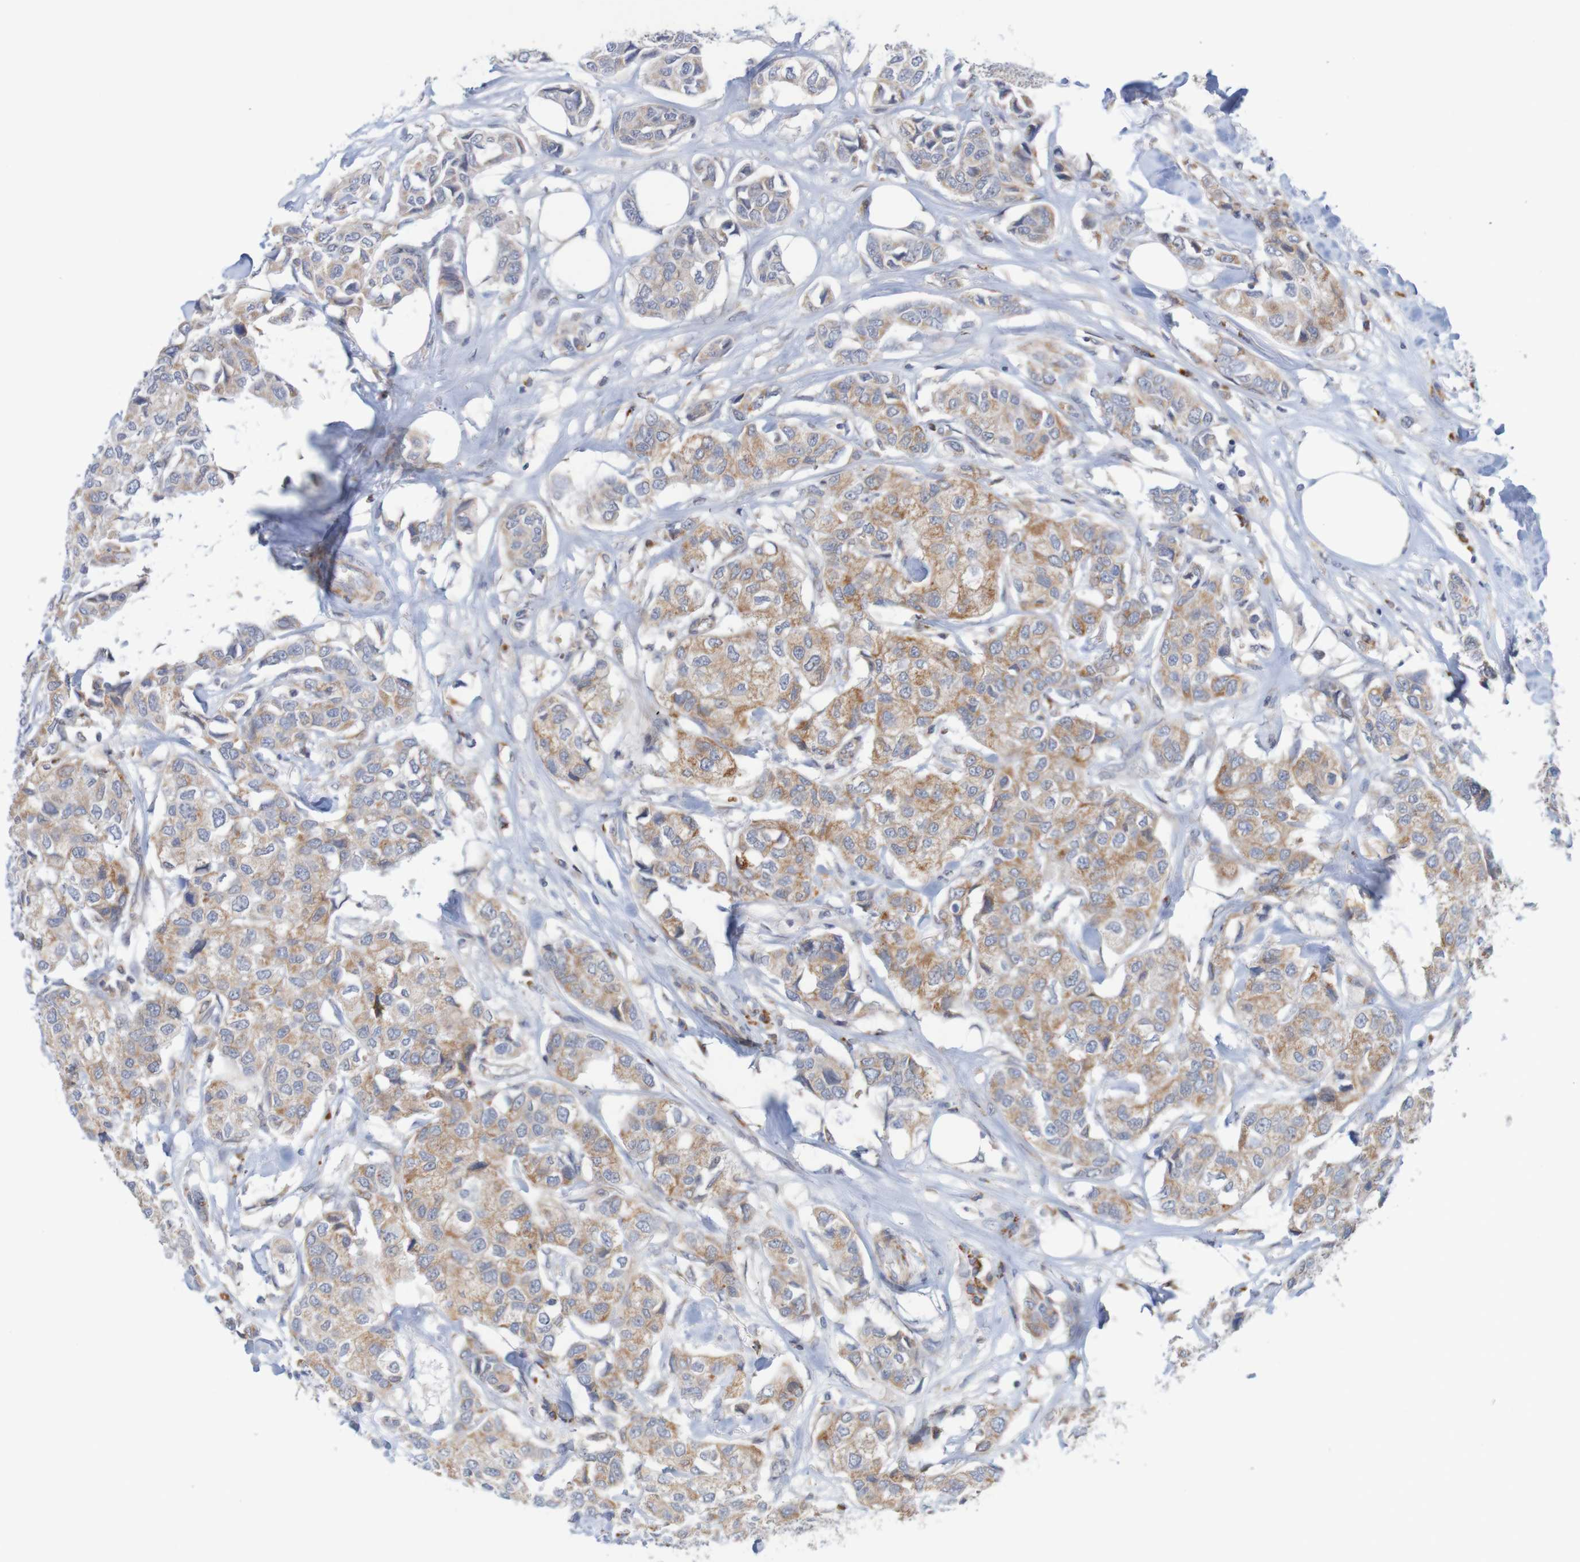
{"staining": {"intensity": "moderate", "quantity": ">75%", "location": "cytoplasmic/membranous"}, "tissue": "breast cancer", "cell_type": "Tumor cells", "image_type": "cancer", "snomed": [{"axis": "morphology", "description": "Duct carcinoma"}, {"axis": "topography", "description": "Breast"}], "caption": "Tumor cells reveal moderate cytoplasmic/membranous expression in about >75% of cells in invasive ductal carcinoma (breast). Immunohistochemistry stains the protein in brown and the nuclei are stained blue.", "gene": "NAV2", "patient": {"sex": "female", "age": 80}}